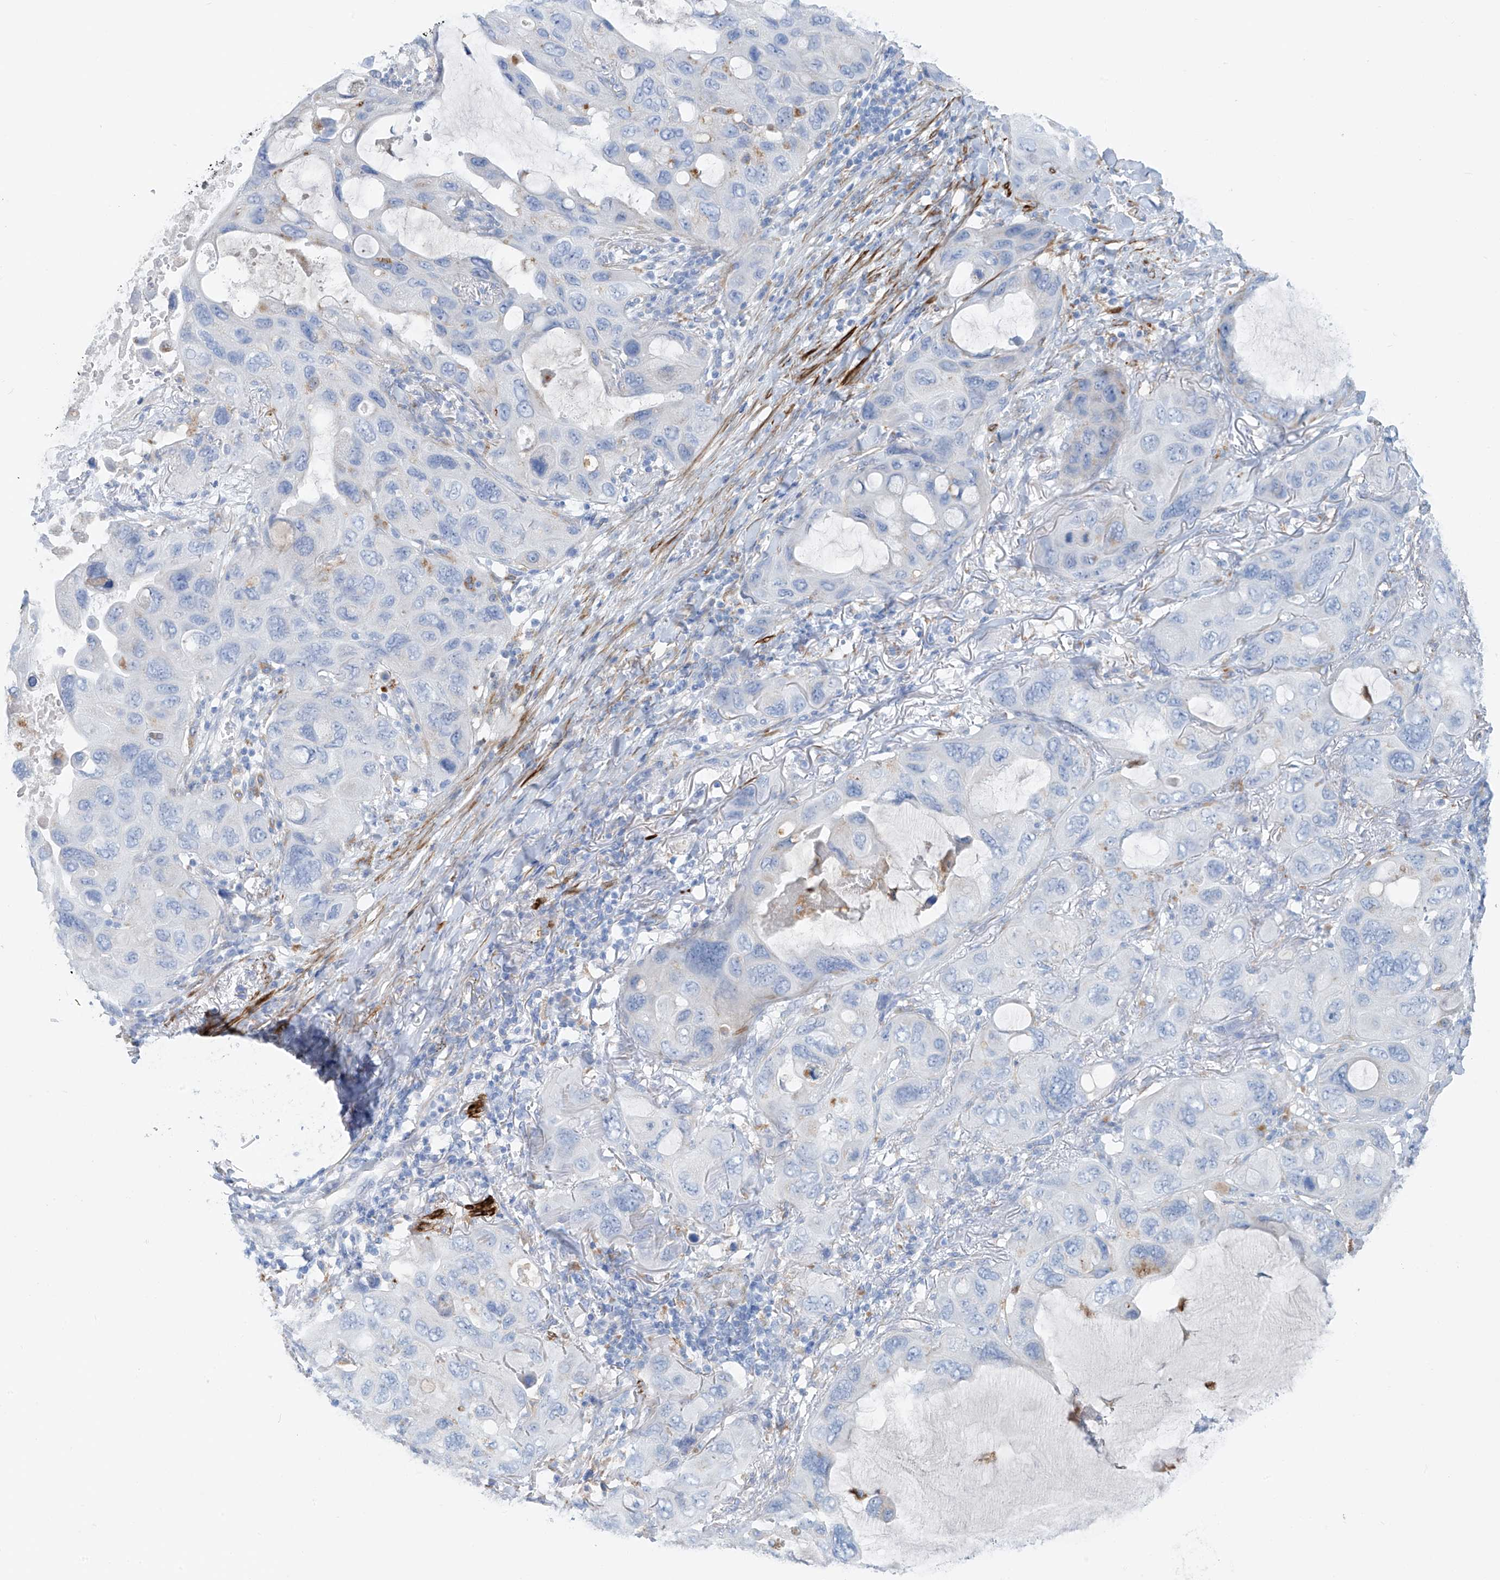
{"staining": {"intensity": "negative", "quantity": "none", "location": "none"}, "tissue": "lung cancer", "cell_type": "Tumor cells", "image_type": "cancer", "snomed": [{"axis": "morphology", "description": "Squamous cell carcinoma, NOS"}, {"axis": "topography", "description": "Lung"}], "caption": "Lung cancer stained for a protein using immunohistochemistry exhibits no staining tumor cells.", "gene": "GLMP", "patient": {"sex": "female", "age": 73}}